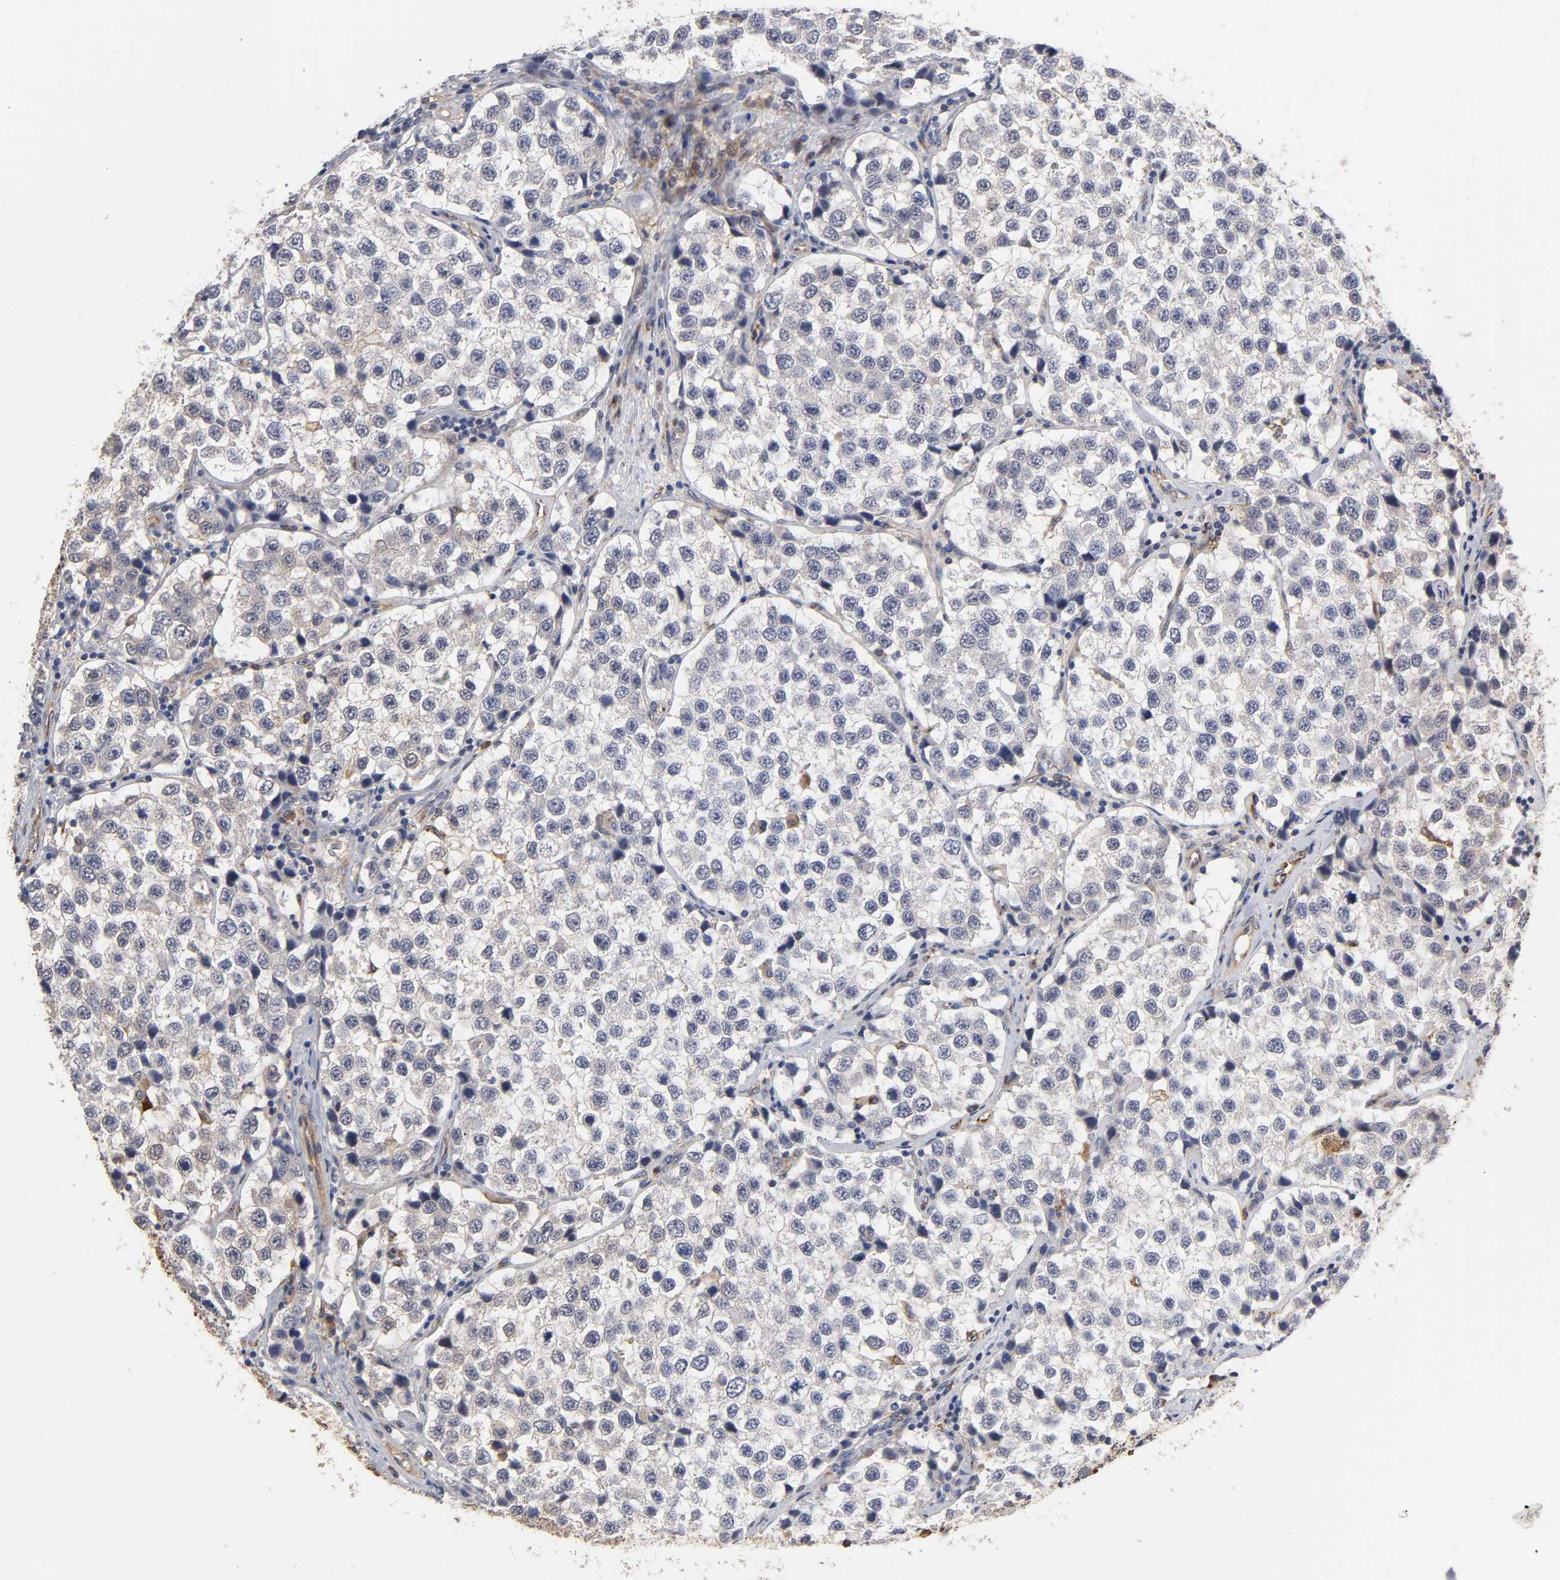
{"staining": {"intensity": "weak", "quantity": "<25%", "location": "cytoplasmic/membranous"}, "tissue": "testis cancer", "cell_type": "Tumor cells", "image_type": "cancer", "snomed": [{"axis": "morphology", "description": "Seminoma, NOS"}, {"axis": "topography", "description": "Testis"}], "caption": "The micrograph reveals no staining of tumor cells in testis cancer.", "gene": "ISG15", "patient": {"sex": "male", "age": 39}}